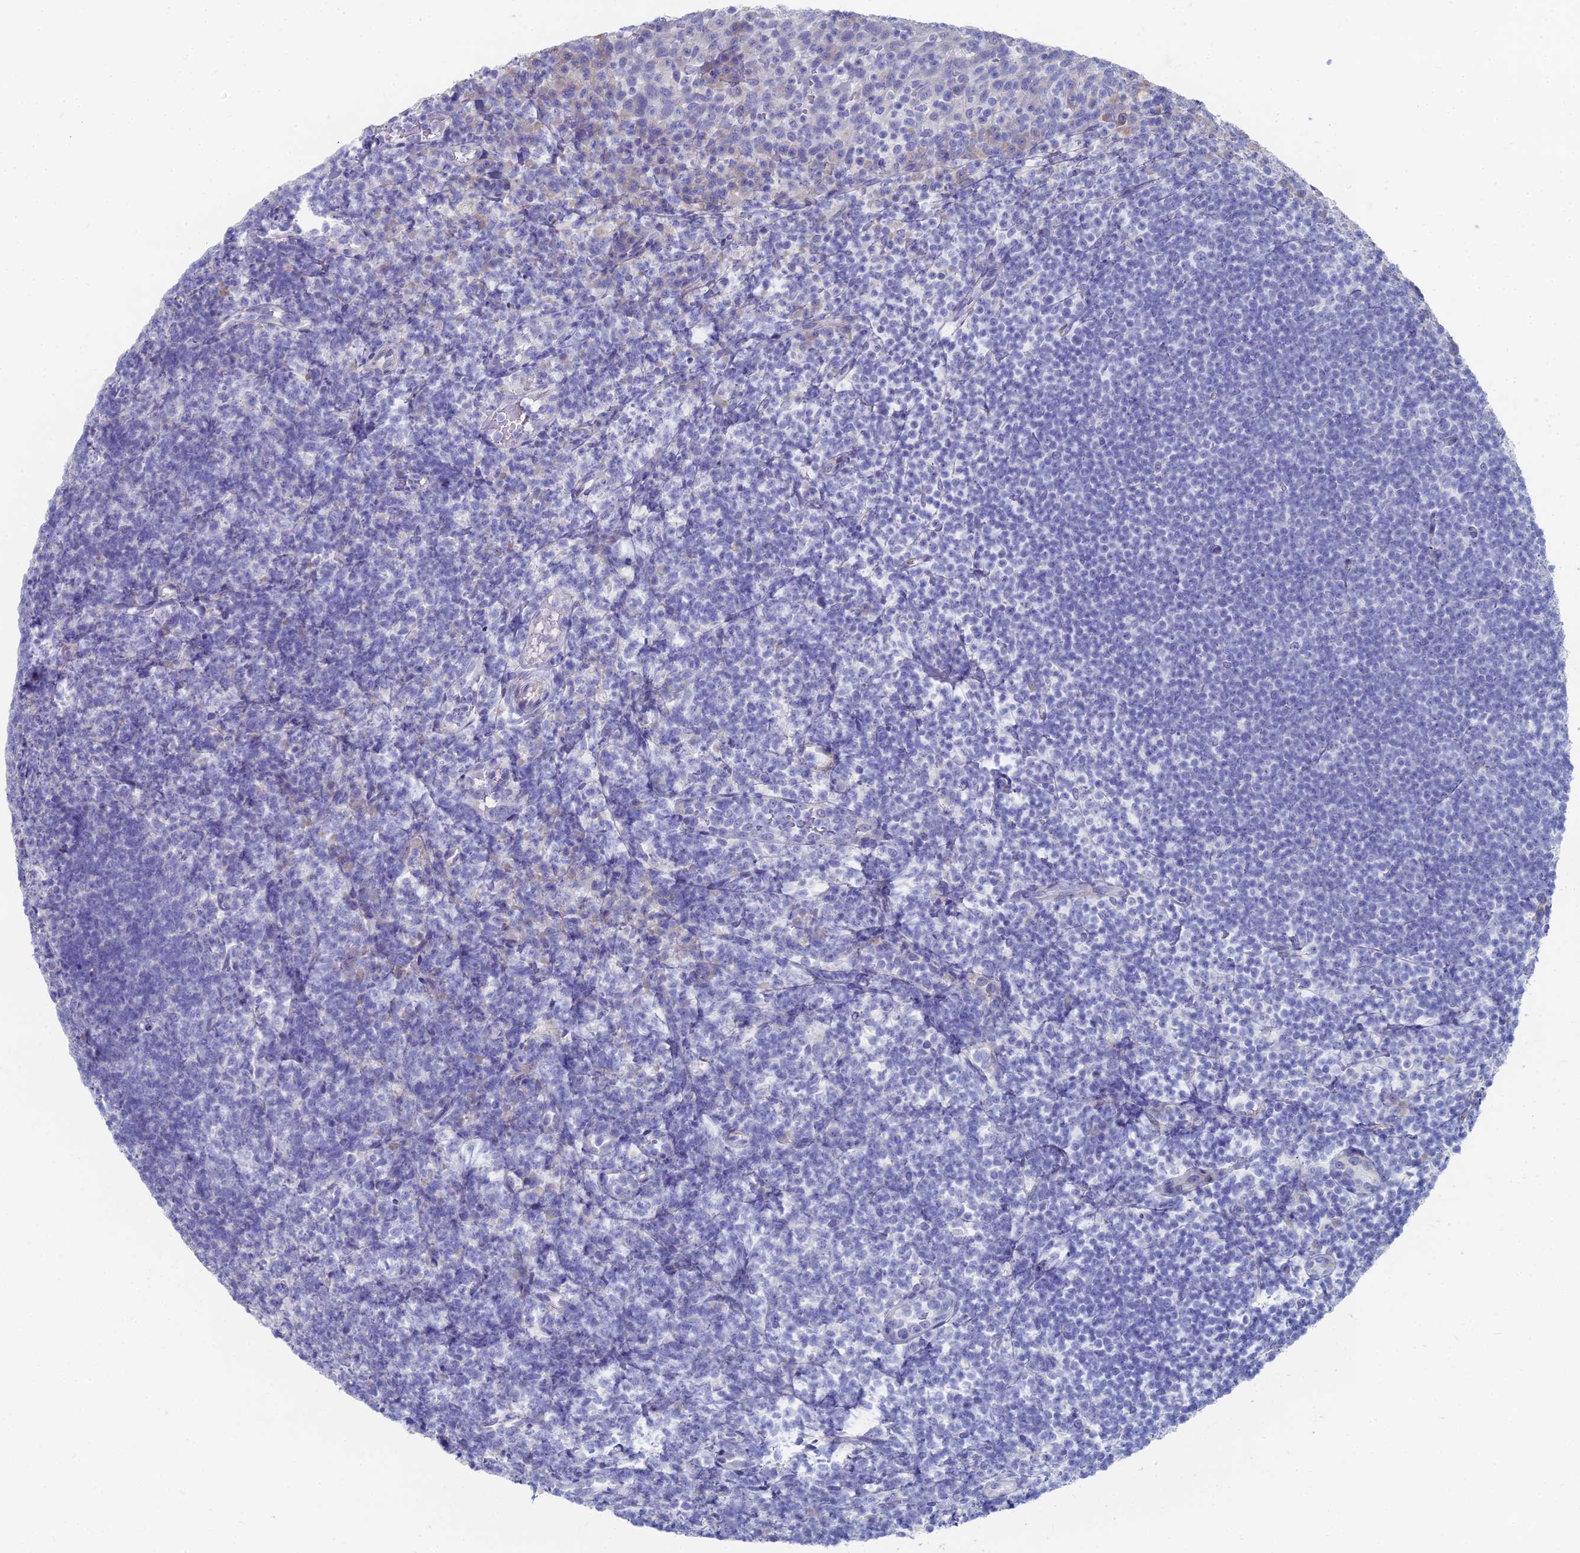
{"staining": {"intensity": "negative", "quantity": "none", "location": "none"}, "tissue": "tonsil", "cell_type": "Germinal center cells", "image_type": "normal", "snomed": [{"axis": "morphology", "description": "Normal tissue, NOS"}, {"axis": "topography", "description": "Tonsil"}], "caption": "Tonsil stained for a protein using IHC displays no expression germinal center cells.", "gene": "TNNT3", "patient": {"sex": "female", "age": 10}}